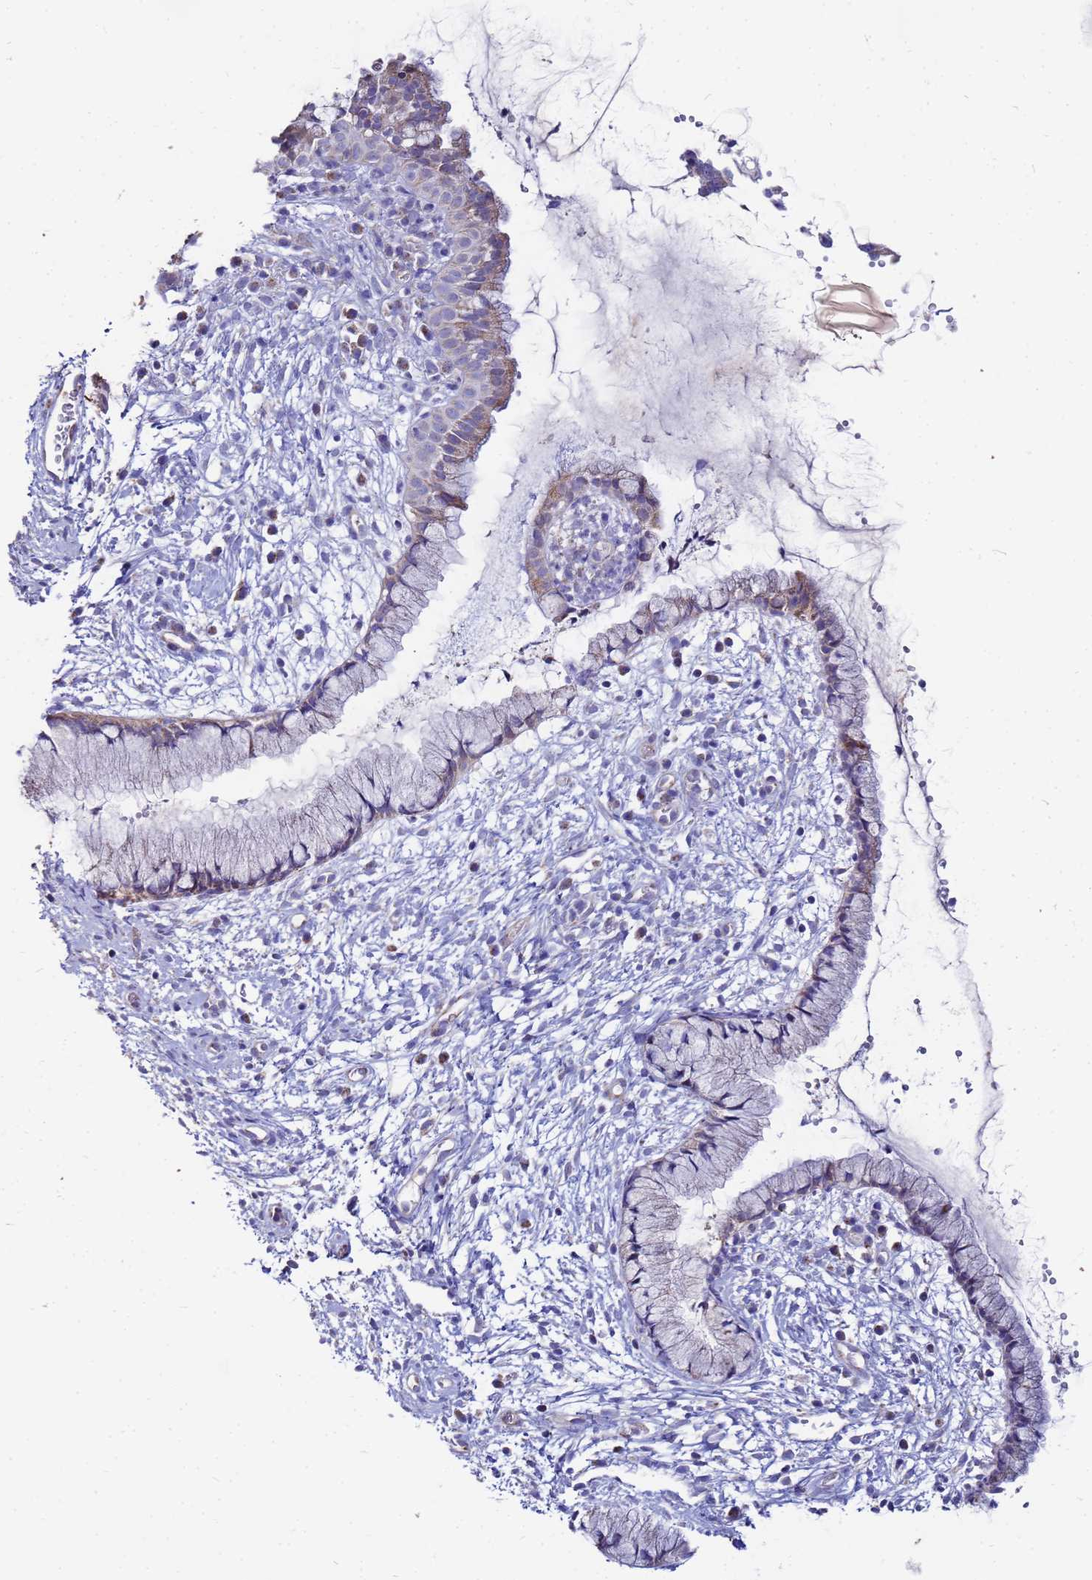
{"staining": {"intensity": "moderate", "quantity": "25%-75%", "location": "cytoplasmic/membranous"}, "tissue": "cervix", "cell_type": "Glandular cells", "image_type": "normal", "snomed": [{"axis": "morphology", "description": "Normal tissue, NOS"}, {"axis": "topography", "description": "Cervix"}], "caption": "Protein staining by immunohistochemistry displays moderate cytoplasmic/membranous positivity in about 25%-75% of glandular cells in benign cervix.", "gene": "FAHD2A", "patient": {"sex": "female", "age": 42}}